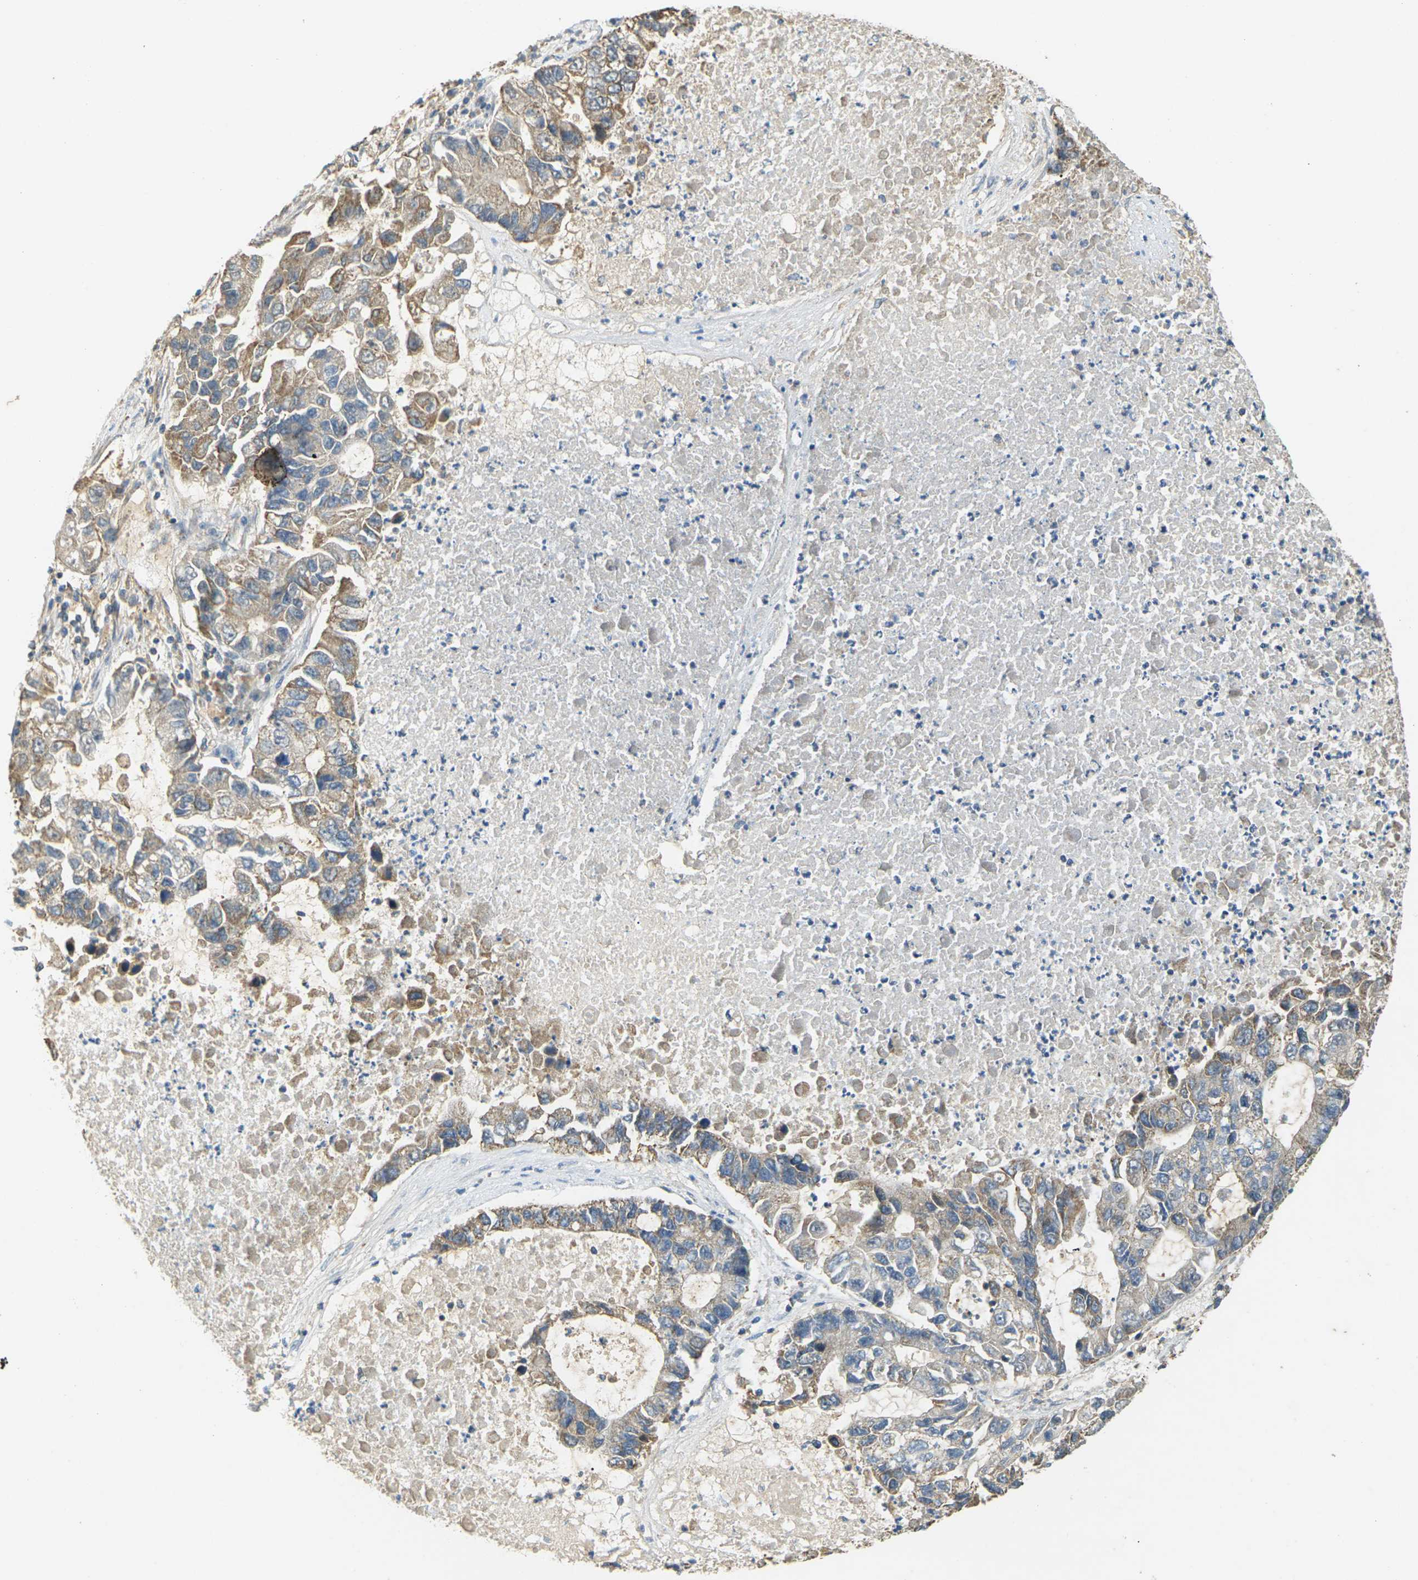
{"staining": {"intensity": "moderate", "quantity": ">75%", "location": "cytoplasmic/membranous"}, "tissue": "lung cancer", "cell_type": "Tumor cells", "image_type": "cancer", "snomed": [{"axis": "morphology", "description": "Adenocarcinoma, NOS"}, {"axis": "topography", "description": "Lung"}], "caption": "The immunohistochemical stain shows moderate cytoplasmic/membranous staining in tumor cells of lung cancer (adenocarcinoma) tissue. (DAB = brown stain, brightfield microscopy at high magnification).", "gene": "KSR1", "patient": {"sex": "female", "age": 51}}